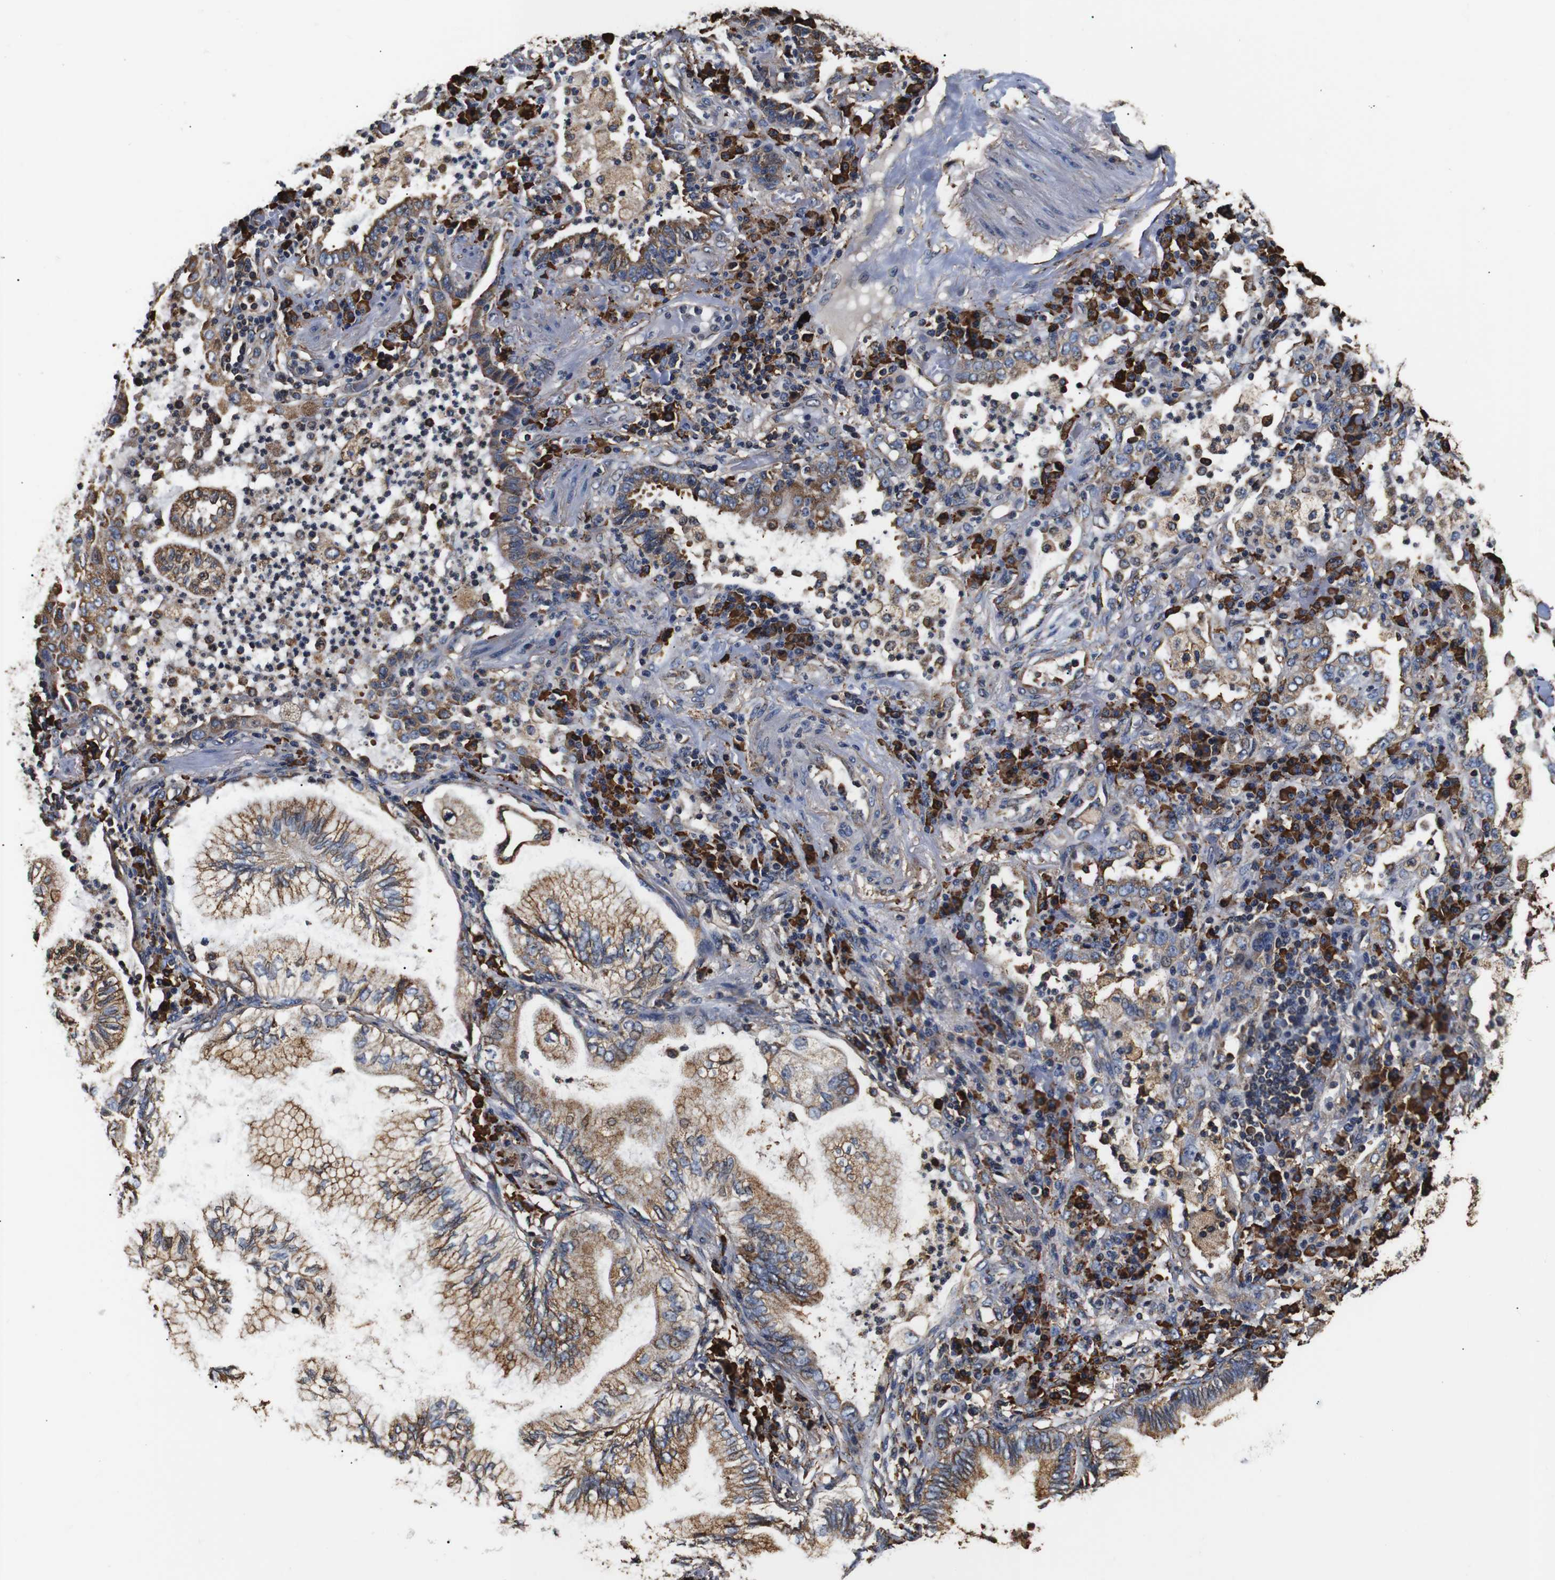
{"staining": {"intensity": "moderate", "quantity": ">75%", "location": "cytoplasmic/membranous"}, "tissue": "lung cancer", "cell_type": "Tumor cells", "image_type": "cancer", "snomed": [{"axis": "morphology", "description": "Normal tissue, NOS"}, {"axis": "morphology", "description": "Adenocarcinoma, NOS"}, {"axis": "topography", "description": "Bronchus"}, {"axis": "topography", "description": "Lung"}], "caption": "Lung cancer (adenocarcinoma) stained for a protein shows moderate cytoplasmic/membranous positivity in tumor cells.", "gene": "HHIP", "patient": {"sex": "female", "age": 70}}